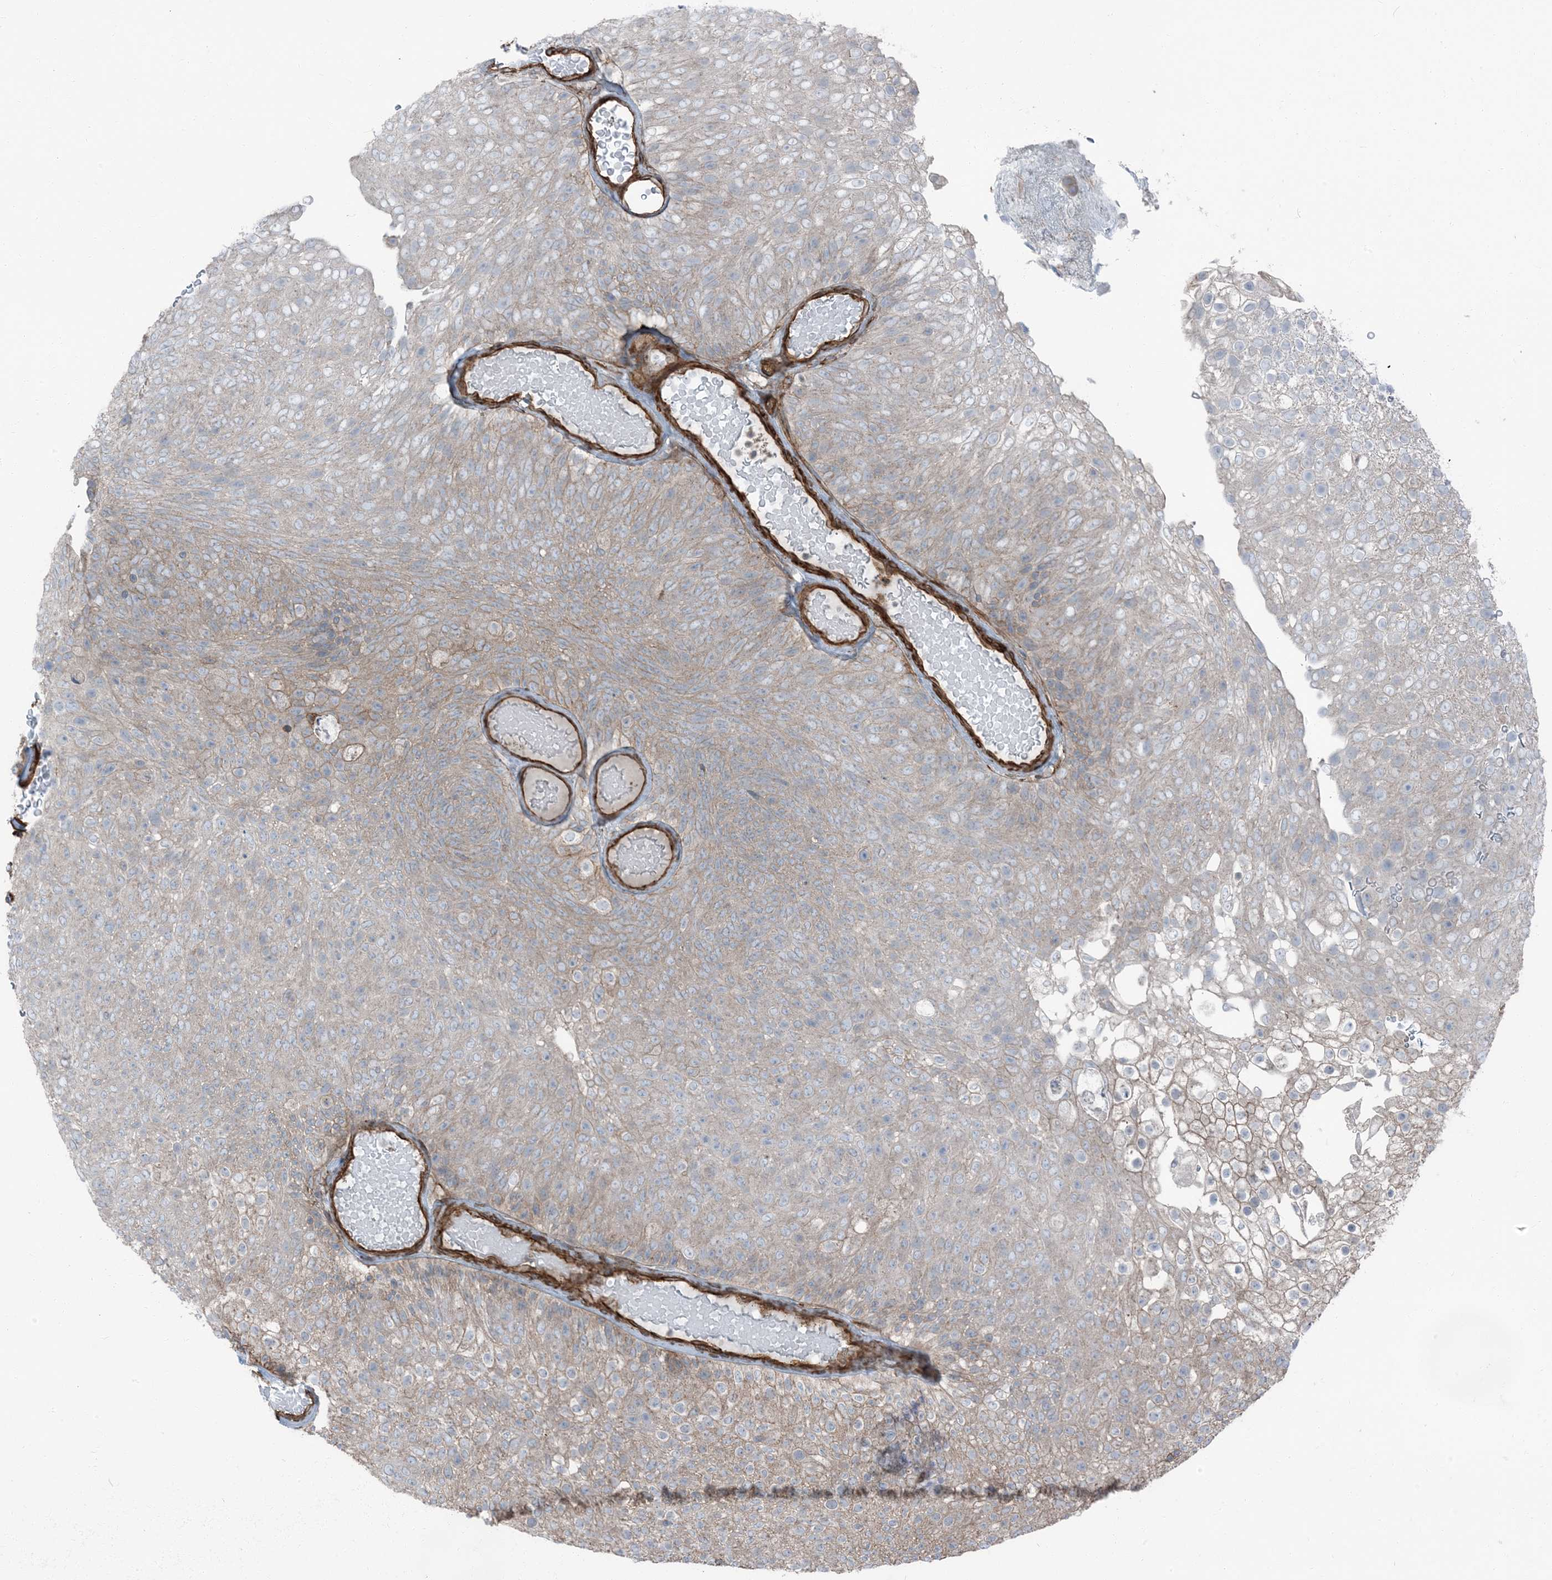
{"staining": {"intensity": "moderate", "quantity": "25%-75%", "location": "cytoplasmic/membranous"}, "tissue": "urothelial cancer", "cell_type": "Tumor cells", "image_type": "cancer", "snomed": [{"axis": "morphology", "description": "Urothelial carcinoma, Low grade"}, {"axis": "topography", "description": "Urinary bladder"}], "caption": "Protein positivity by immunohistochemistry (IHC) demonstrates moderate cytoplasmic/membranous expression in approximately 25%-75% of tumor cells in low-grade urothelial carcinoma. Ihc stains the protein in brown and the nuclei are stained blue.", "gene": "ZFP90", "patient": {"sex": "male", "age": 78}}